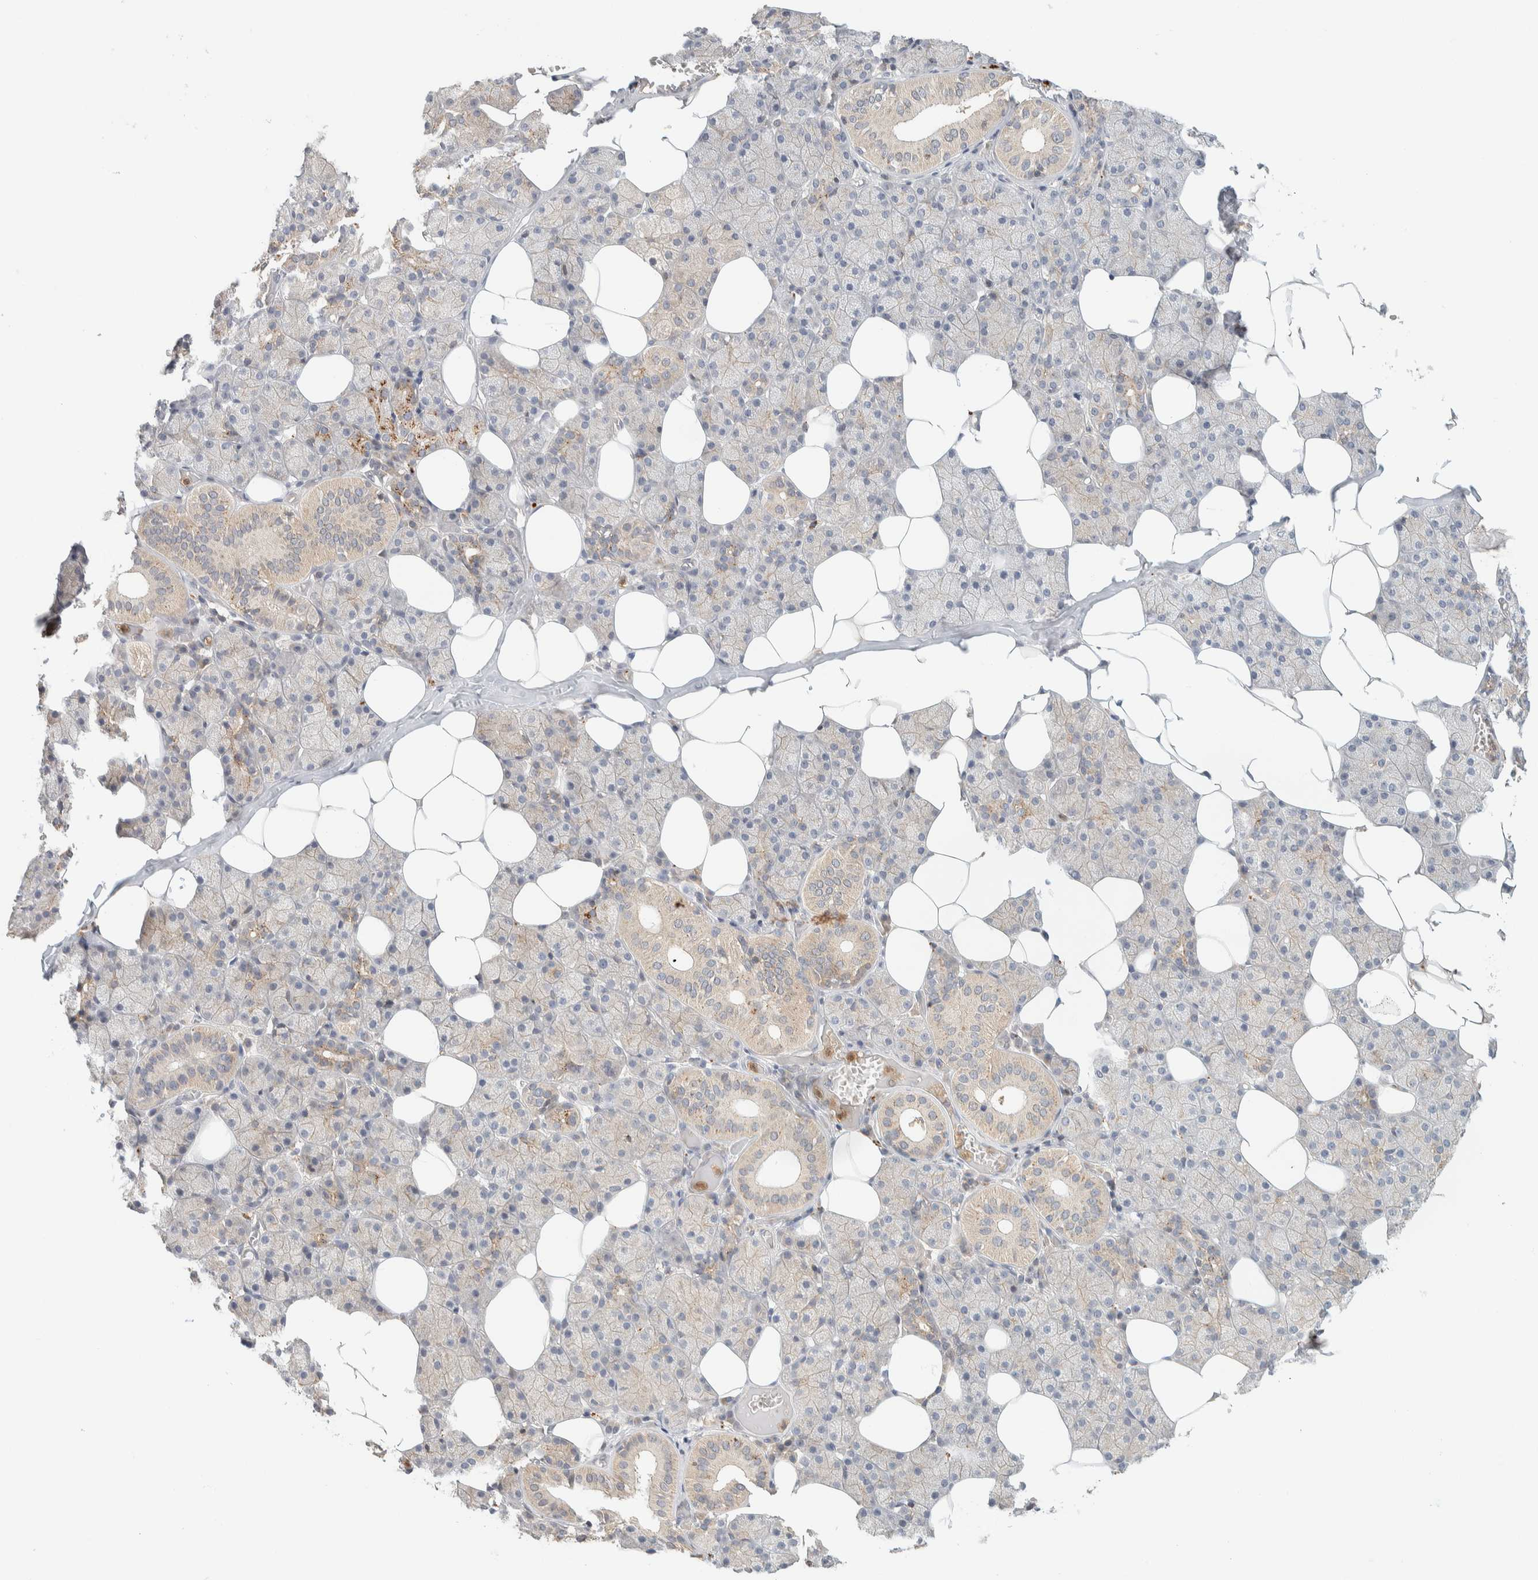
{"staining": {"intensity": "moderate", "quantity": "<25%", "location": "cytoplasmic/membranous"}, "tissue": "salivary gland", "cell_type": "Glandular cells", "image_type": "normal", "snomed": [{"axis": "morphology", "description": "Normal tissue, NOS"}, {"axis": "topography", "description": "Salivary gland"}], "caption": "Human salivary gland stained for a protein (brown) demonstrates moderate cytoplasmic/membranous positive positivity in about <25% of glandular cells.", "gene": "GCLM", "patient": {"sex": "female", "age": 33}}